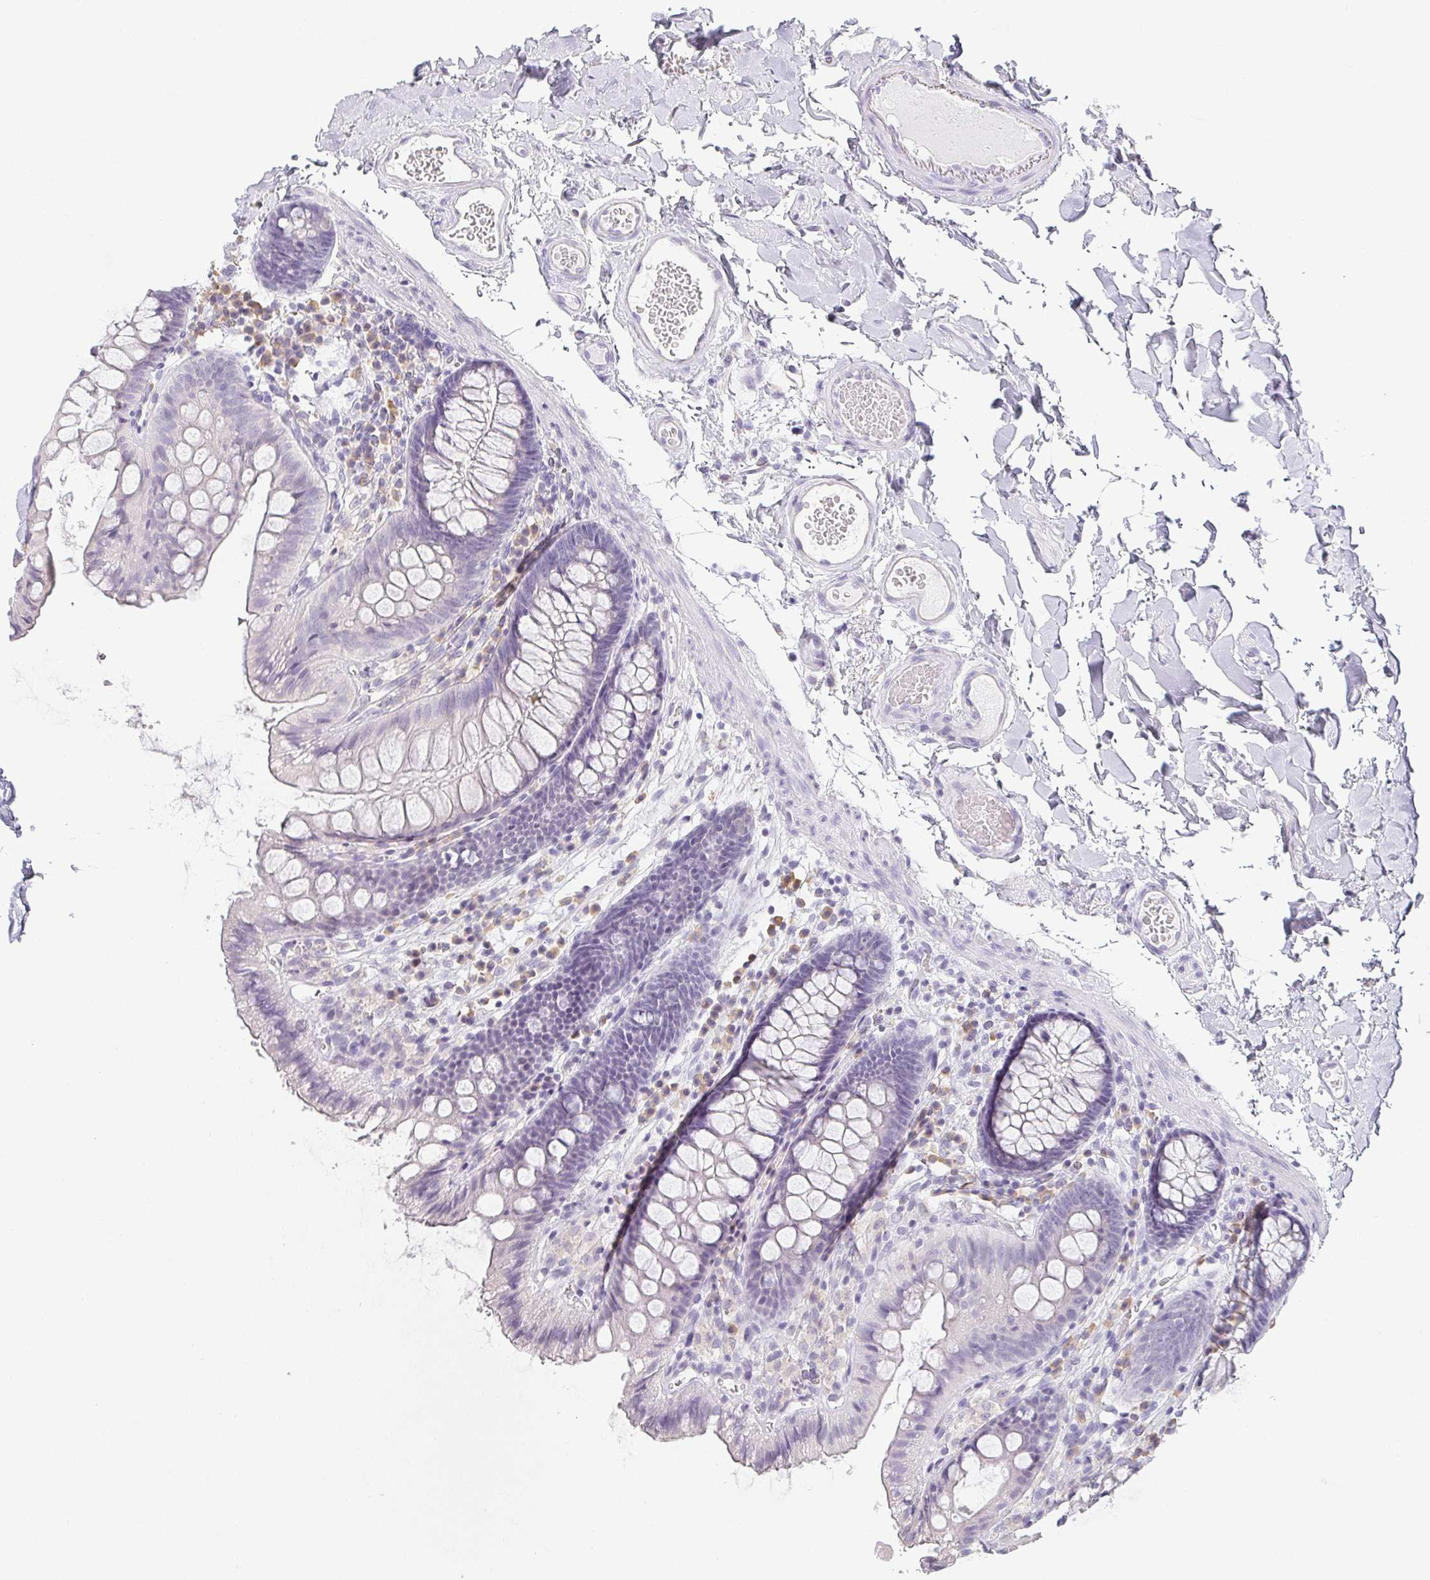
{"staining": {"intensity": "negative", "quantity": "none", "location": "none"}, "tissue": "colon", "cell_type": "Endothelial cells", "image_type": "normal", "snomed": [{"axis": "morphology", "description": "Normal tissue, NOS"}, {"axis": "topography", "description": "Colon"}], "caption": "Immunohistochemical staining of benign human colon demonstrates no significant expression in endothelial cells.", "gene": "PRR27", "patient": {"sex": "male", "age": 84}}